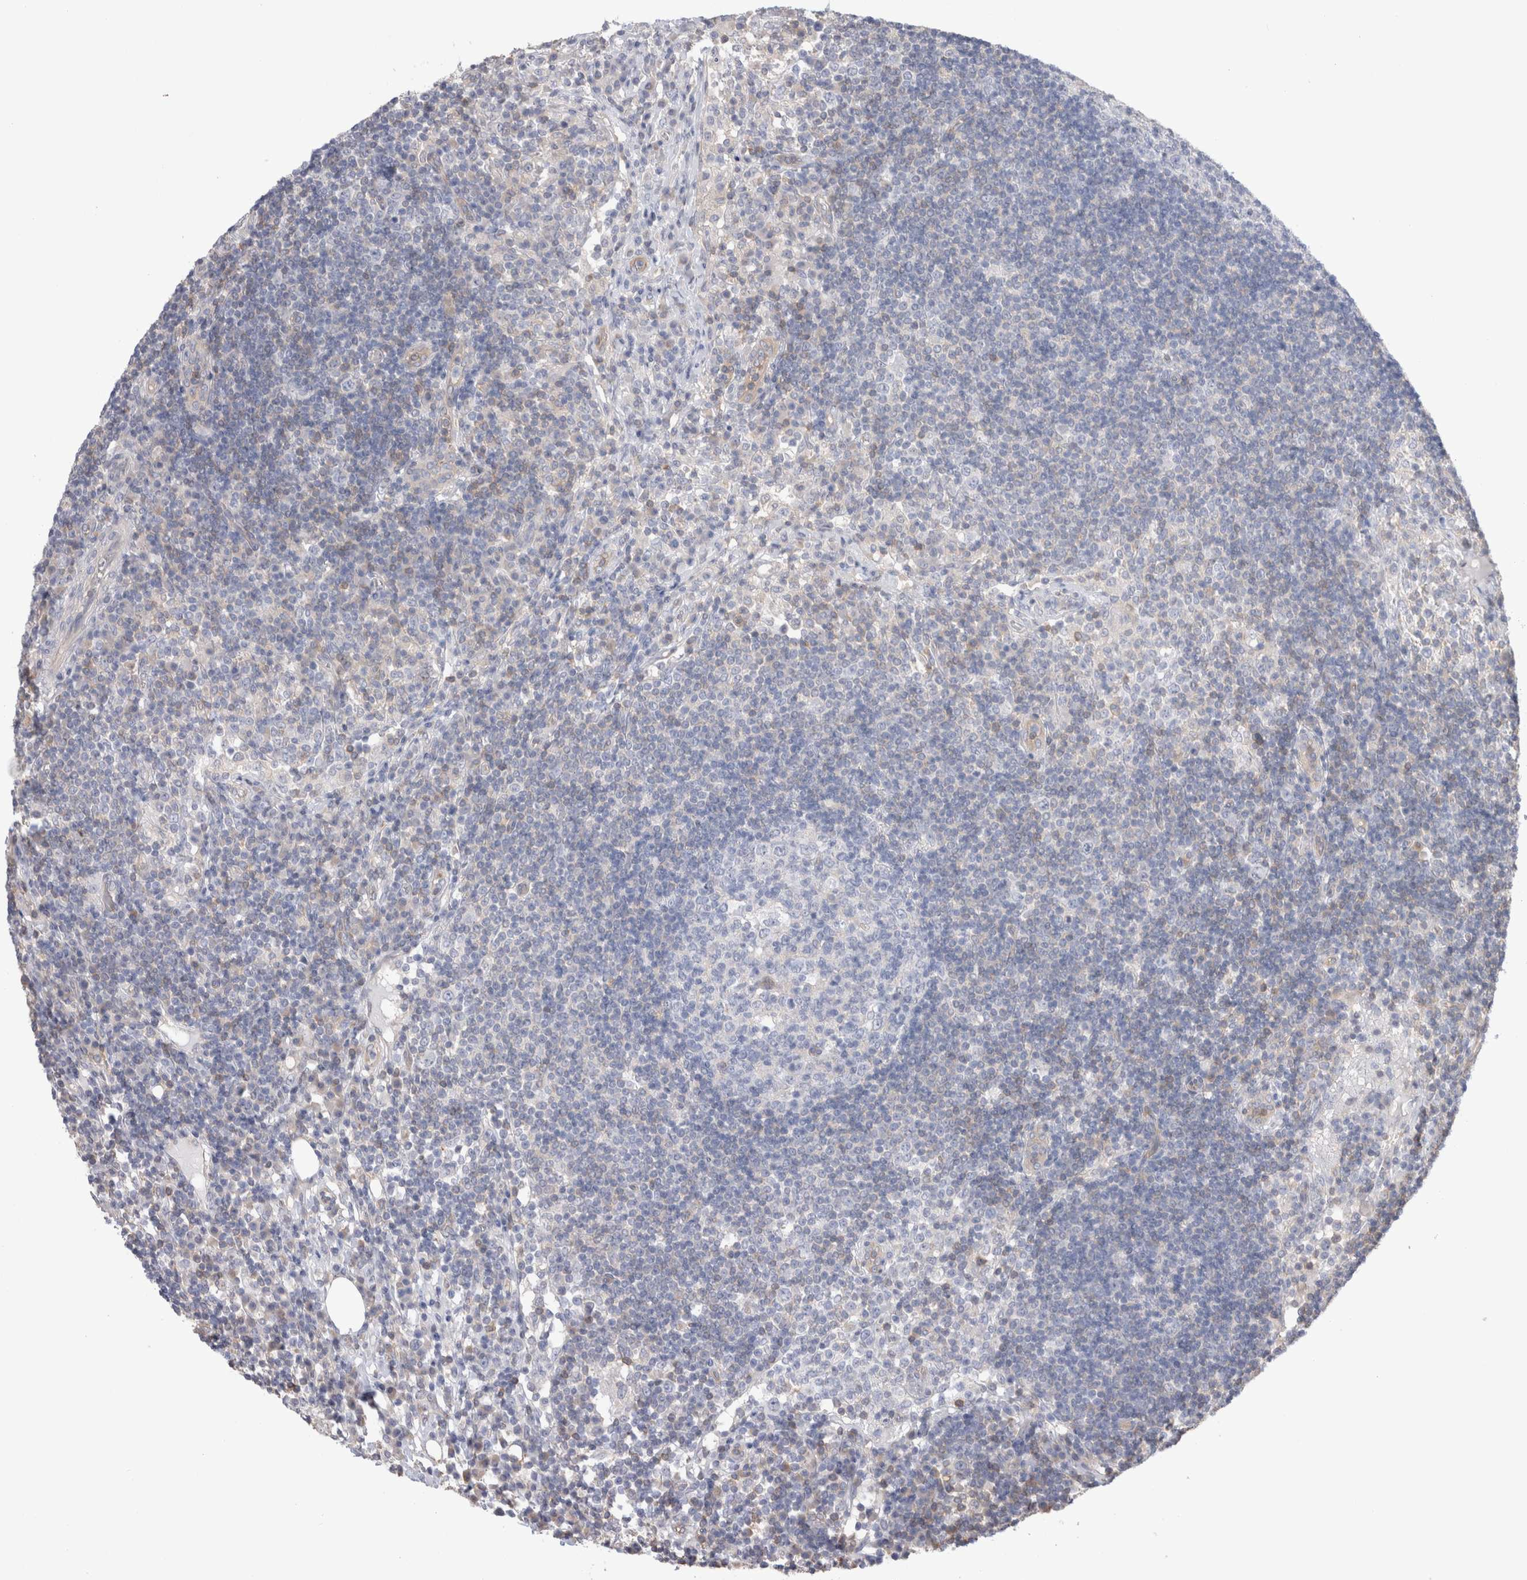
{"staining": {"intensity": "negative", "quantity": "none", "location": "none"}, "tissue": "lymph node", "cell_type": "Germinal center cells", "image_type": "normal", "snomed": [{"axis": "morphology", "description": "Normal tissue, NOS"}, {"axis": "topography", "description": "Lymph node"}], "caption": "IHC of normal human lymph node exhibits no staining in germinal center cells.", "gene": "CAPN2", "patient": {"sex": "female", "age": 53}}